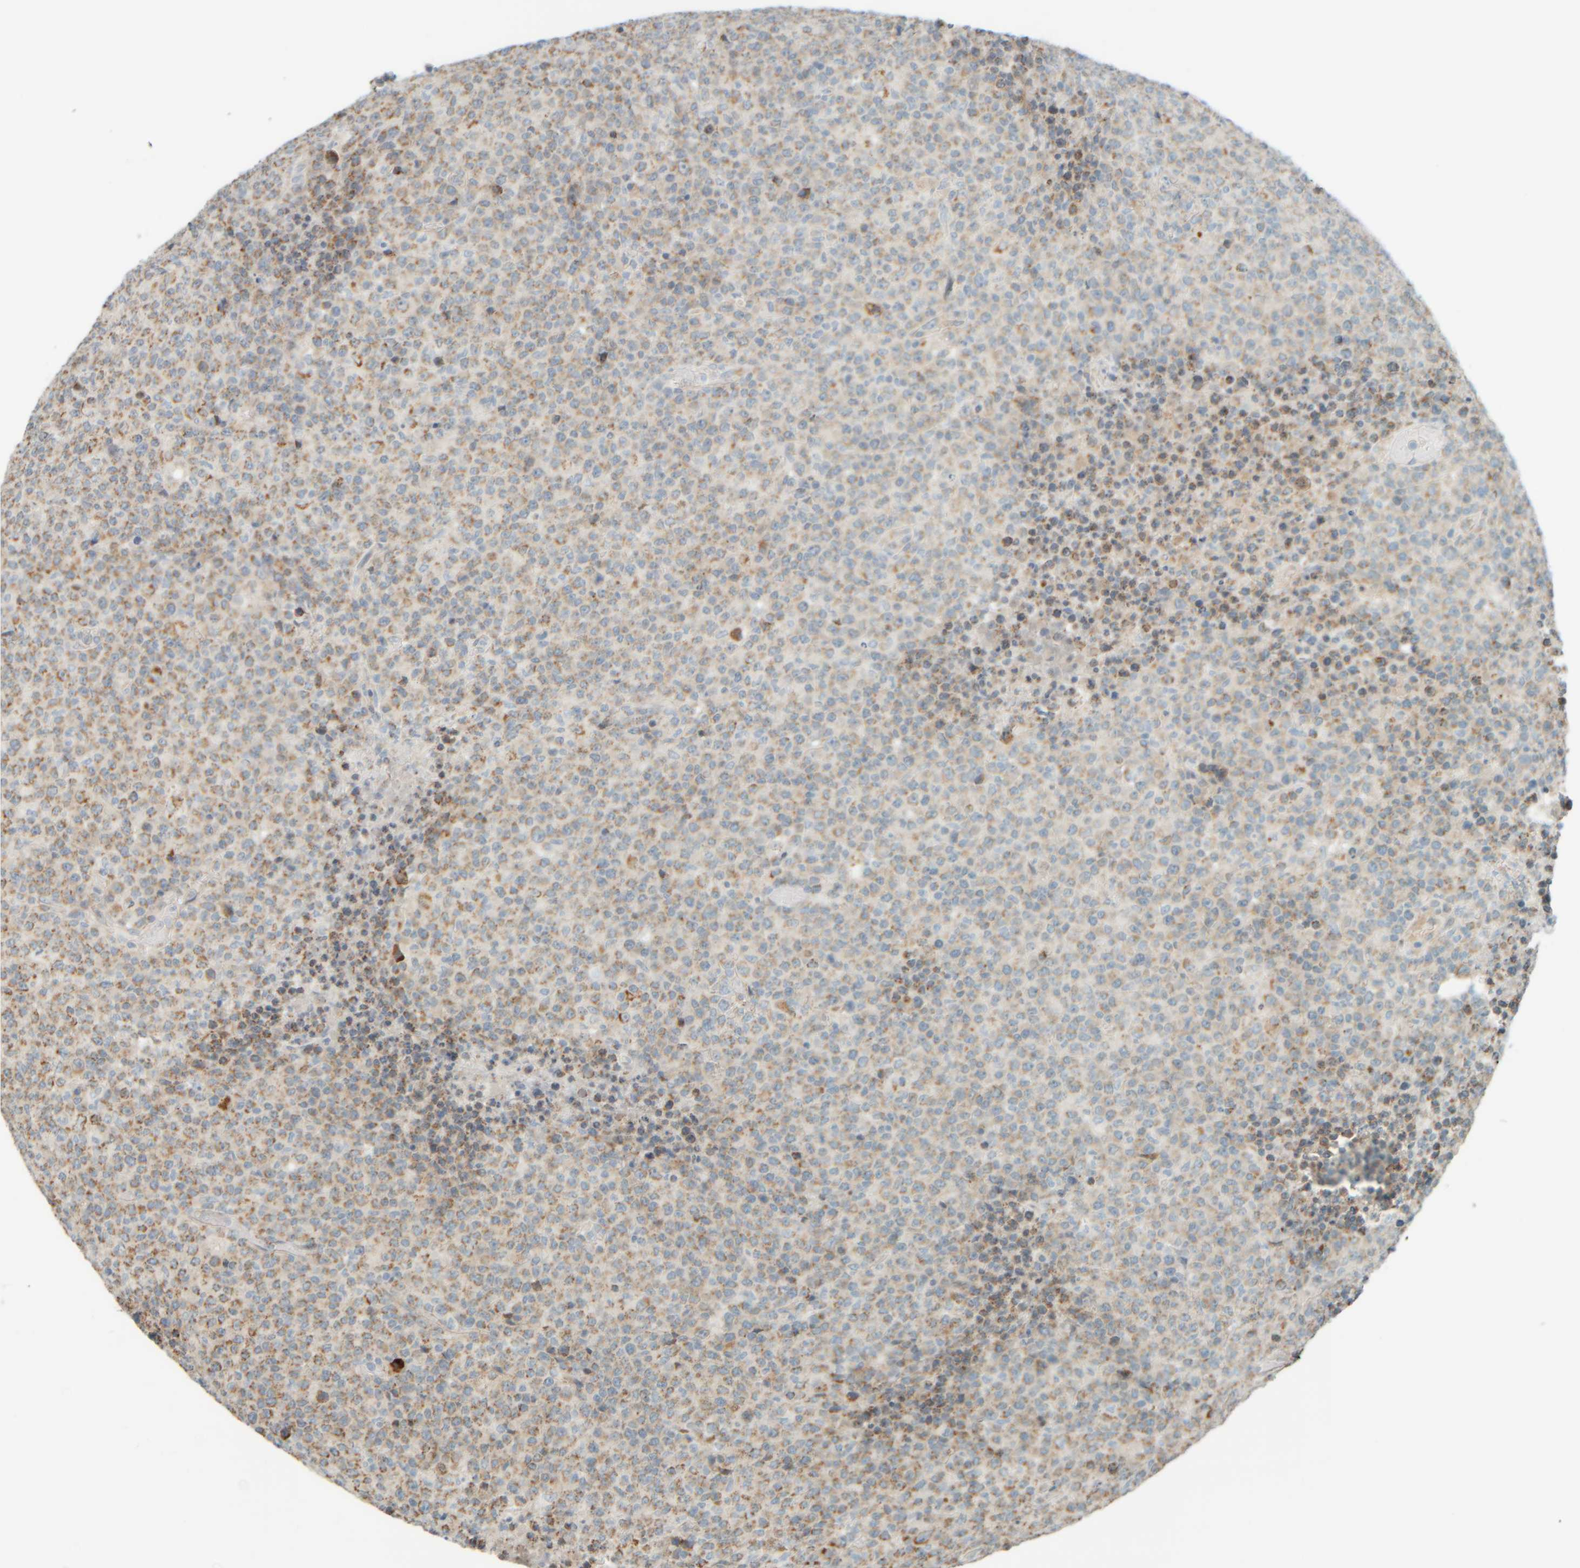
{"staining": {"intensity": "moderate", "quantity": "25%-75%", "location": "cytoplasmic/membranous"}, "tissue": "lymphoma", "cell_type": "Tumor cells", "image_type": "cancer", "snomed": [{"axis": "morphology", "description": "Malignant lymphoma, non-Hodgkin's type, High grade"}, {"axis": "topography", "description": "Lymph node"}], "caption": "There is medium levels of moderate cytoplasmic/membranous positivity in tumor cells of lymphoma, as demonstrated by immunohistochemical staining (brown color).", "gene": "PTGES3L-AARSD1", "patient": {"sex": "male", "age": 13}}